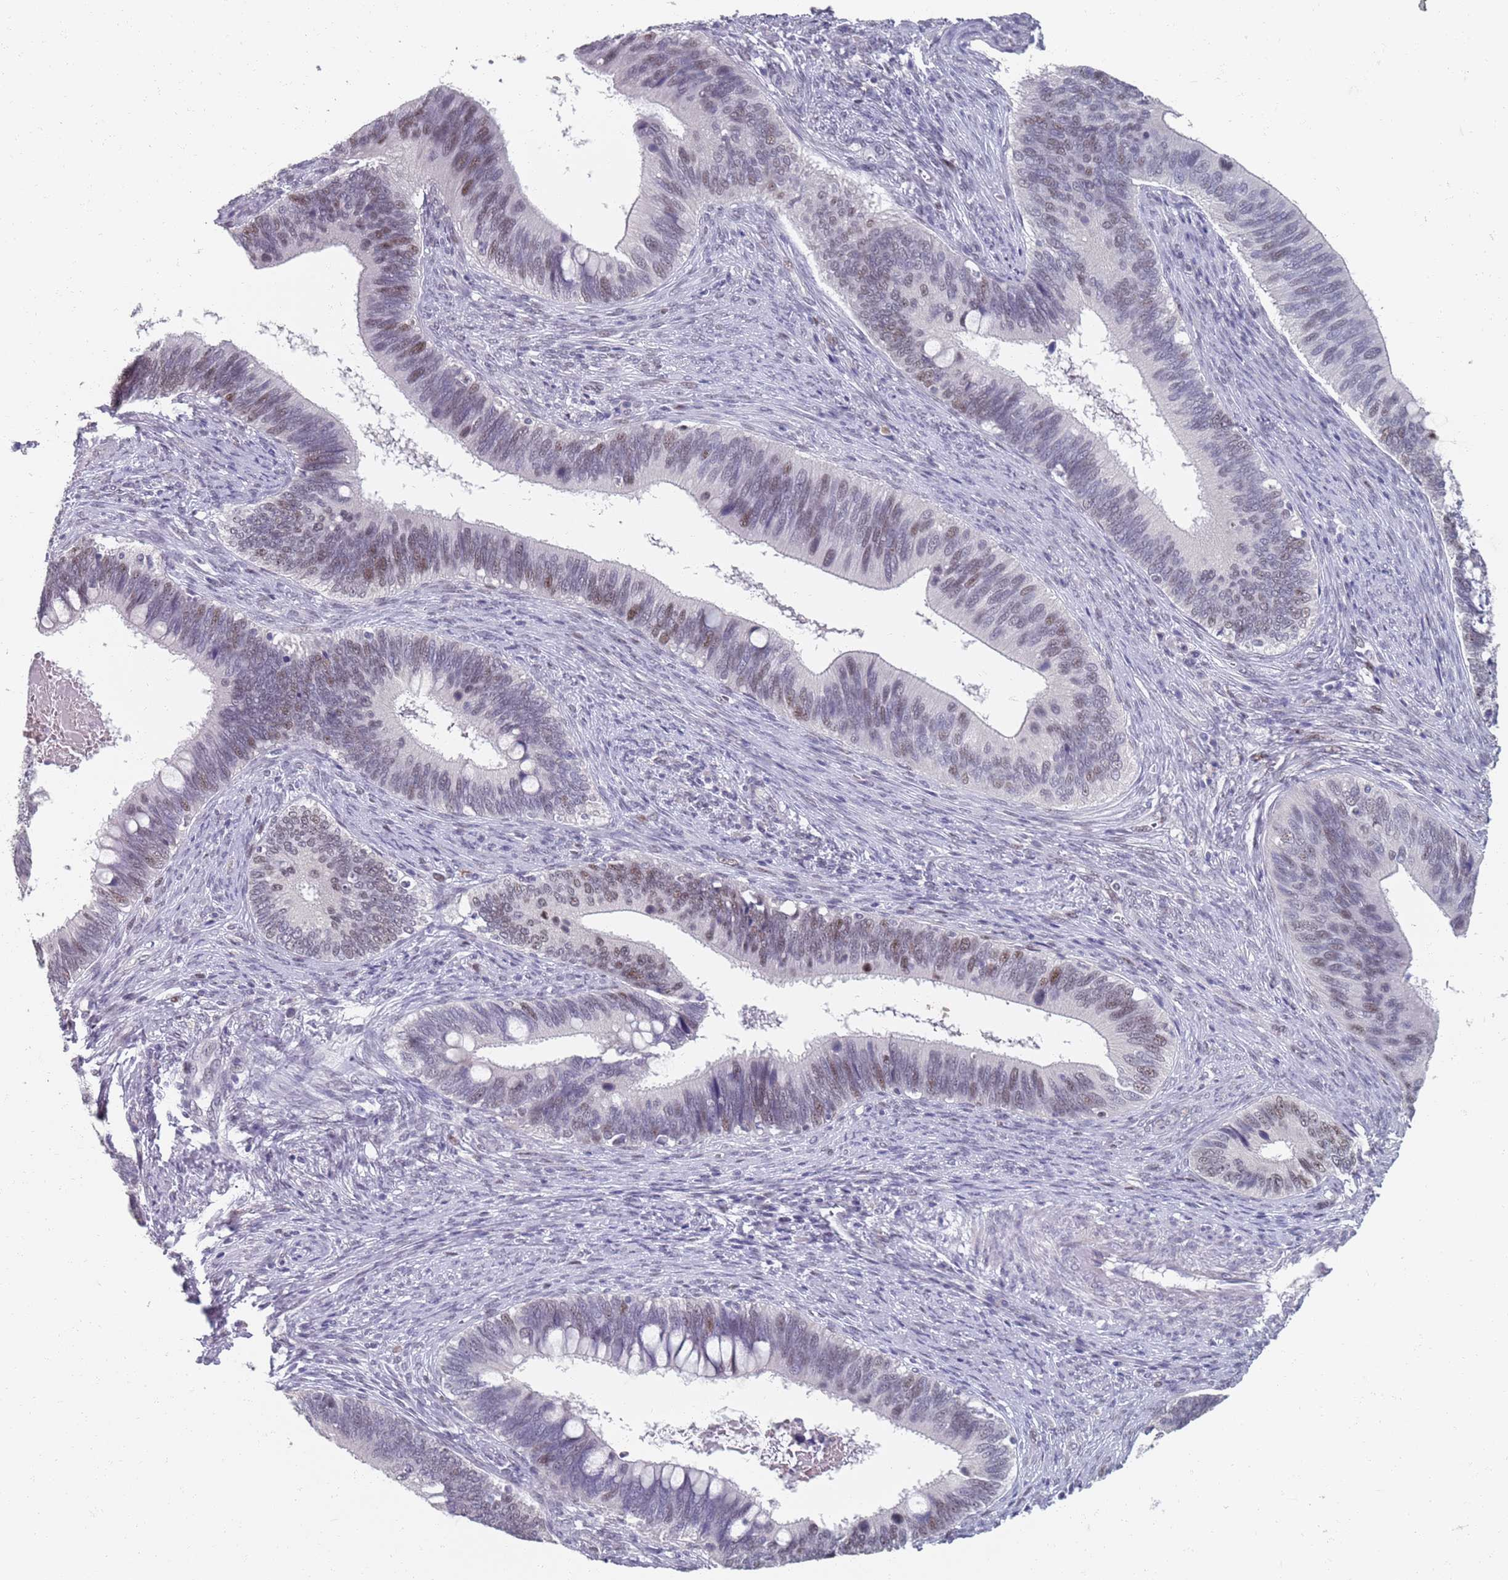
{"staining": {"intensity": "moderate", "quantity": "<25%", "location": "nuclear"}, "tissue": "cervical cancer", "cell_type": "Tumor cells", "image_type": "cancer", "snomed": [{"axis": "morphology", "description": "Adenocarcinoma, NOS"}, {"axis": "topography", "description": "Cervix"}], "caption": "Immunohistochemical staining of cervical adenocarcinoma exhibits low levels of moderate nuclear positivity in approximately <25% of tumor cells.", "gene": "SAMD1", "patient": {"sex": "female", "age": 42}}